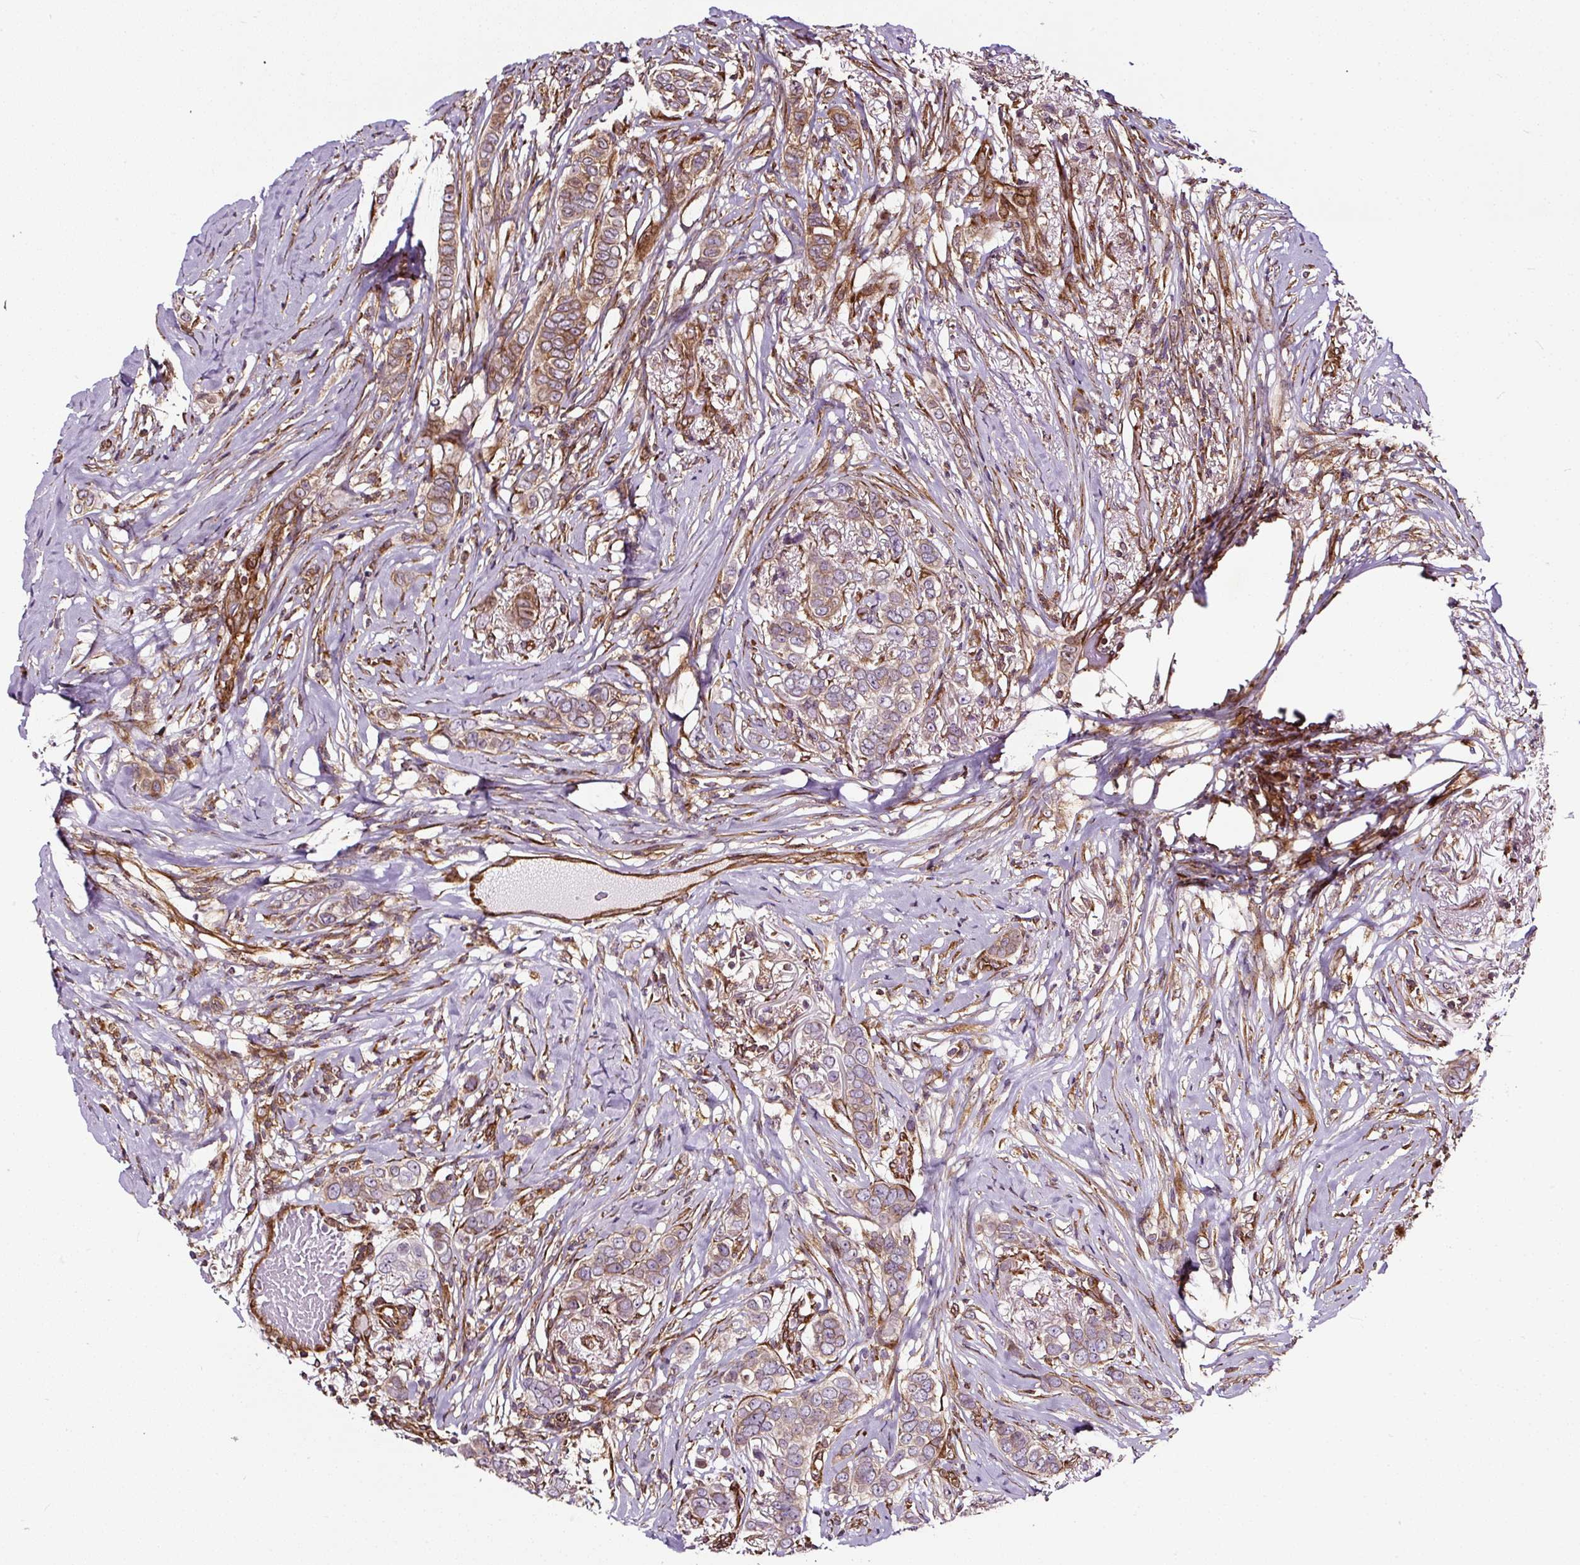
{"staining": {"intensity": "weak", "quantity": ">75%", "location": "cytoplasmic/membranous"}, "tissue": "breast cancer", "cell_type": "Tumor cells", "image_type": "cancer", "snomed": [{"axis": "morphology", "description": "Lobular carcinoma"}, {"axis": "topography", "description": "Breast"}], "caption": "An immunohistochemistry micrograph of neoplastic tissue is shown. Protein staining in brown labels weak cytoplasmic/membranous positivity in breast cancer (lobular carcinoma) within tumor cells. The protein is shown in brown color, while the nuclei are stained blue.", "gene": "KDM4E", "patient": {"sex": "female", "age": 51}}